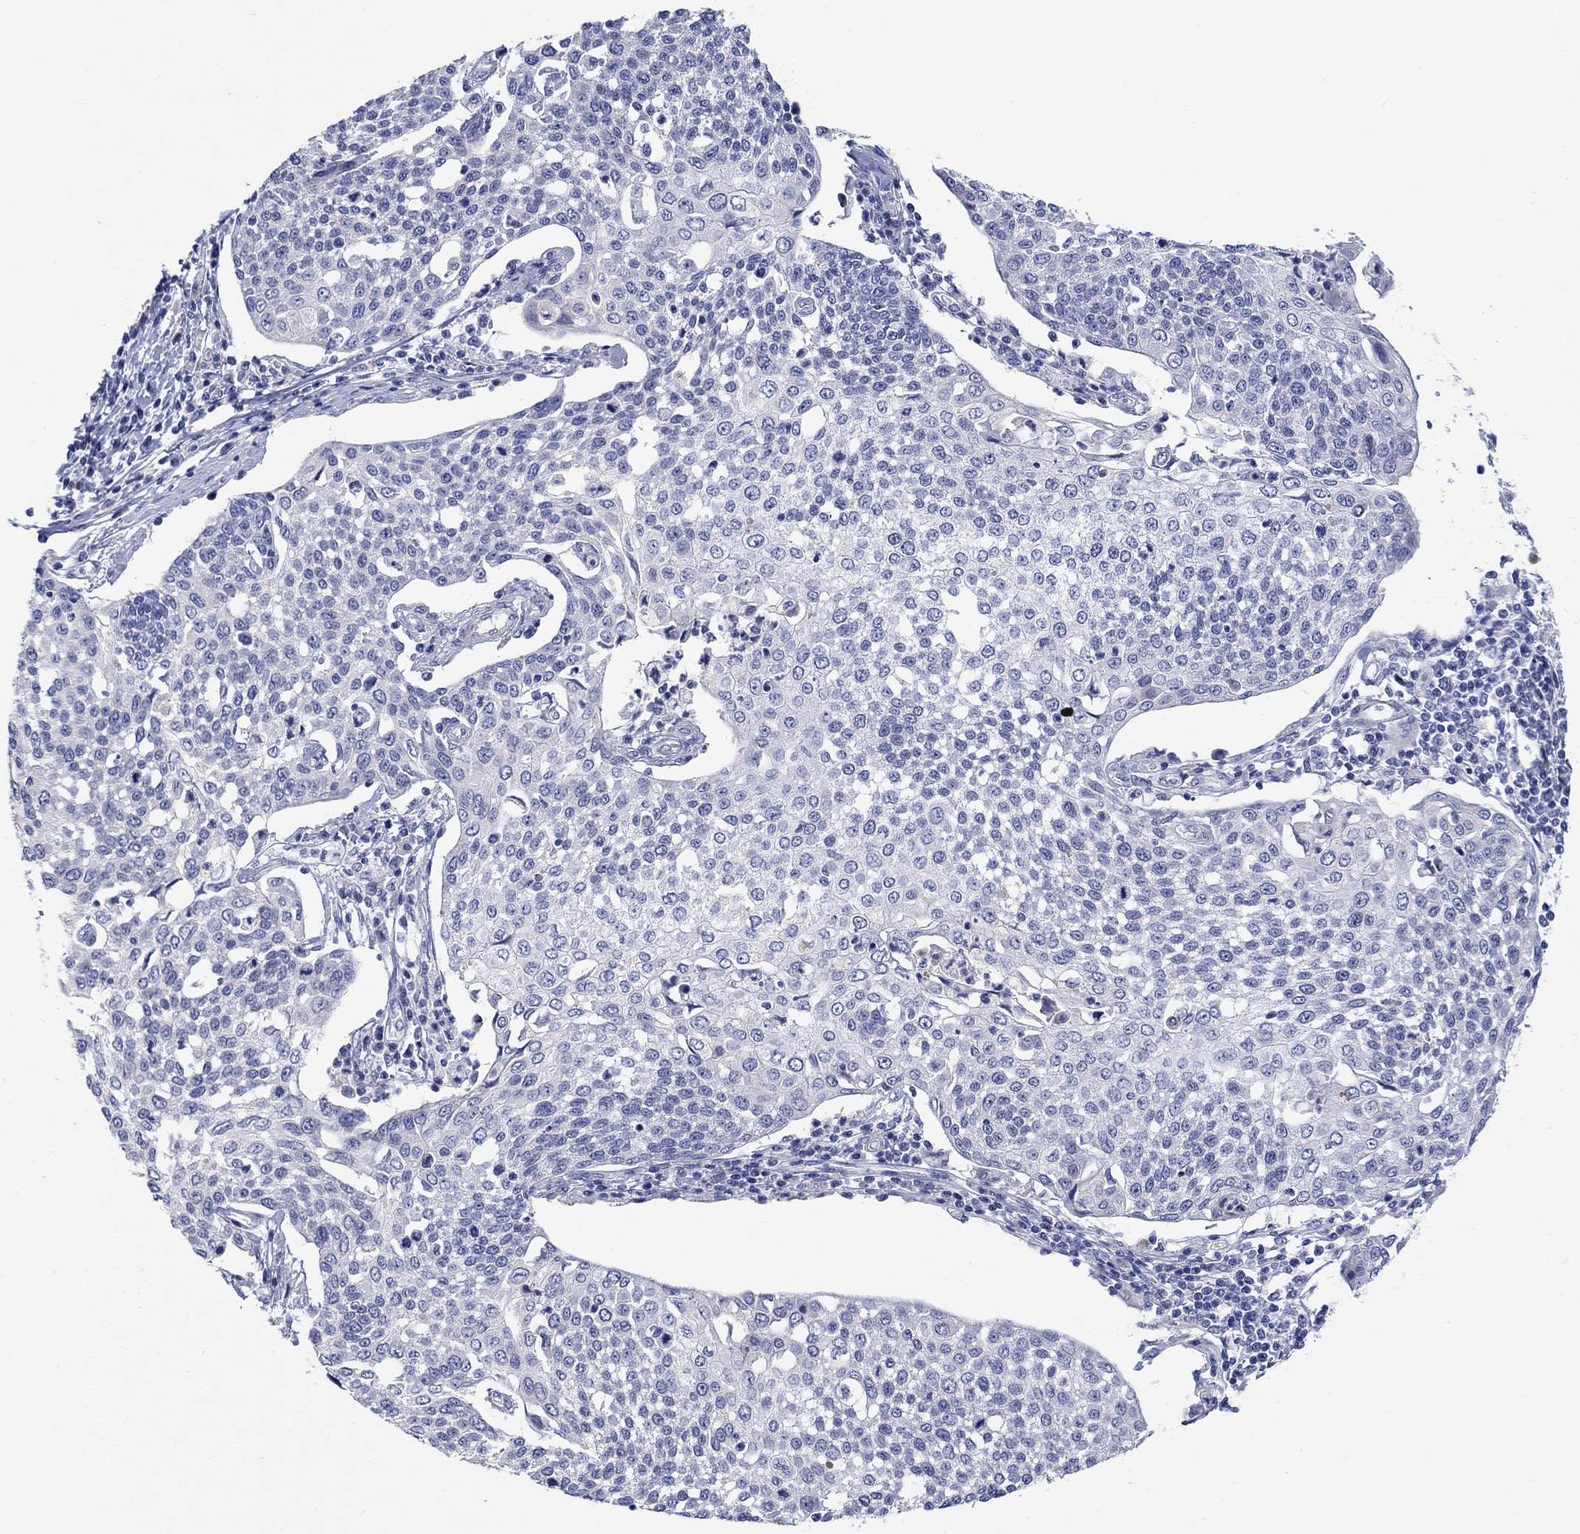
{"staining": {"intensity": "negative", "quantity": "none", "location": "none"}, "tissue": "cervical cancer", "cell_type": "Tumor cells", "image_type": "cancer", "snomed": [{"axis": "morphology", "description": "Squamous cell carcinoma, NOS"}, {"axis": "topography", "description": "Cervix"}], "caption": "This is a image of IHC staining of cervical cancer (squamous cell carcinoma), which shows no positivity in tumor cells.", "gene": "KRT222", "patient": {"sex": "female", "age": 34}}